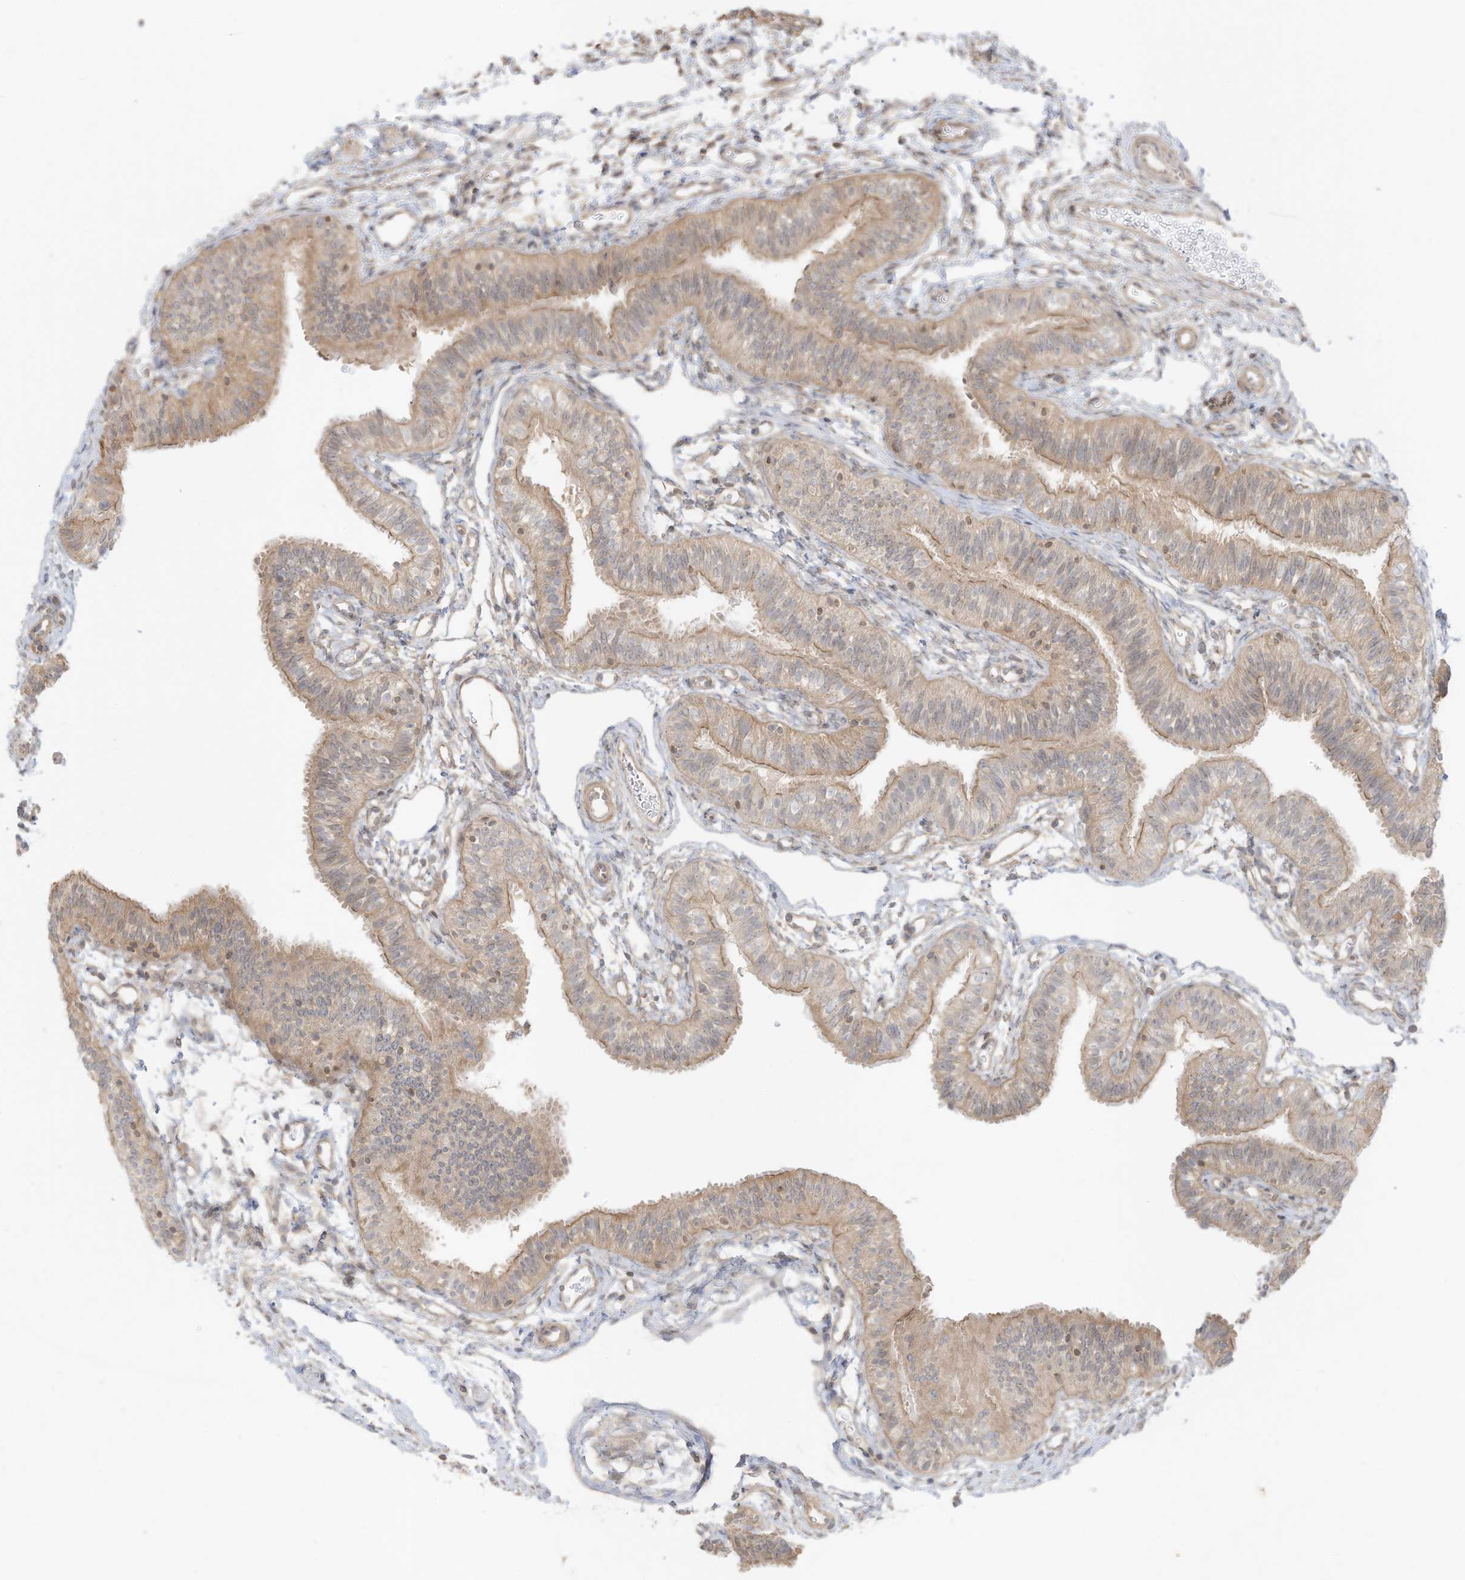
{"staining": {"intensity": "moderate", "quantity": "25%-75%", "location": "cytoplasmic/membranous"}, "tissue": "fallopian tube", "cell_type": "Glandular cells", "image_type": "normal", "snomed": [{"axis": "morphology", "description": "Normal tissue, NOS"}, {"axis": "topography", "description": "Fallopian tube"}], "caption": "A high-resolution image shows immunohistochemistry (IHC) staining of benign fallopian tube, which reveals moderate cytoplasmic/membranous expression in about 25%-75% of glandular cells.", "gene": "SLC25A12", "patient": {"sex": "female", "age": 35}}